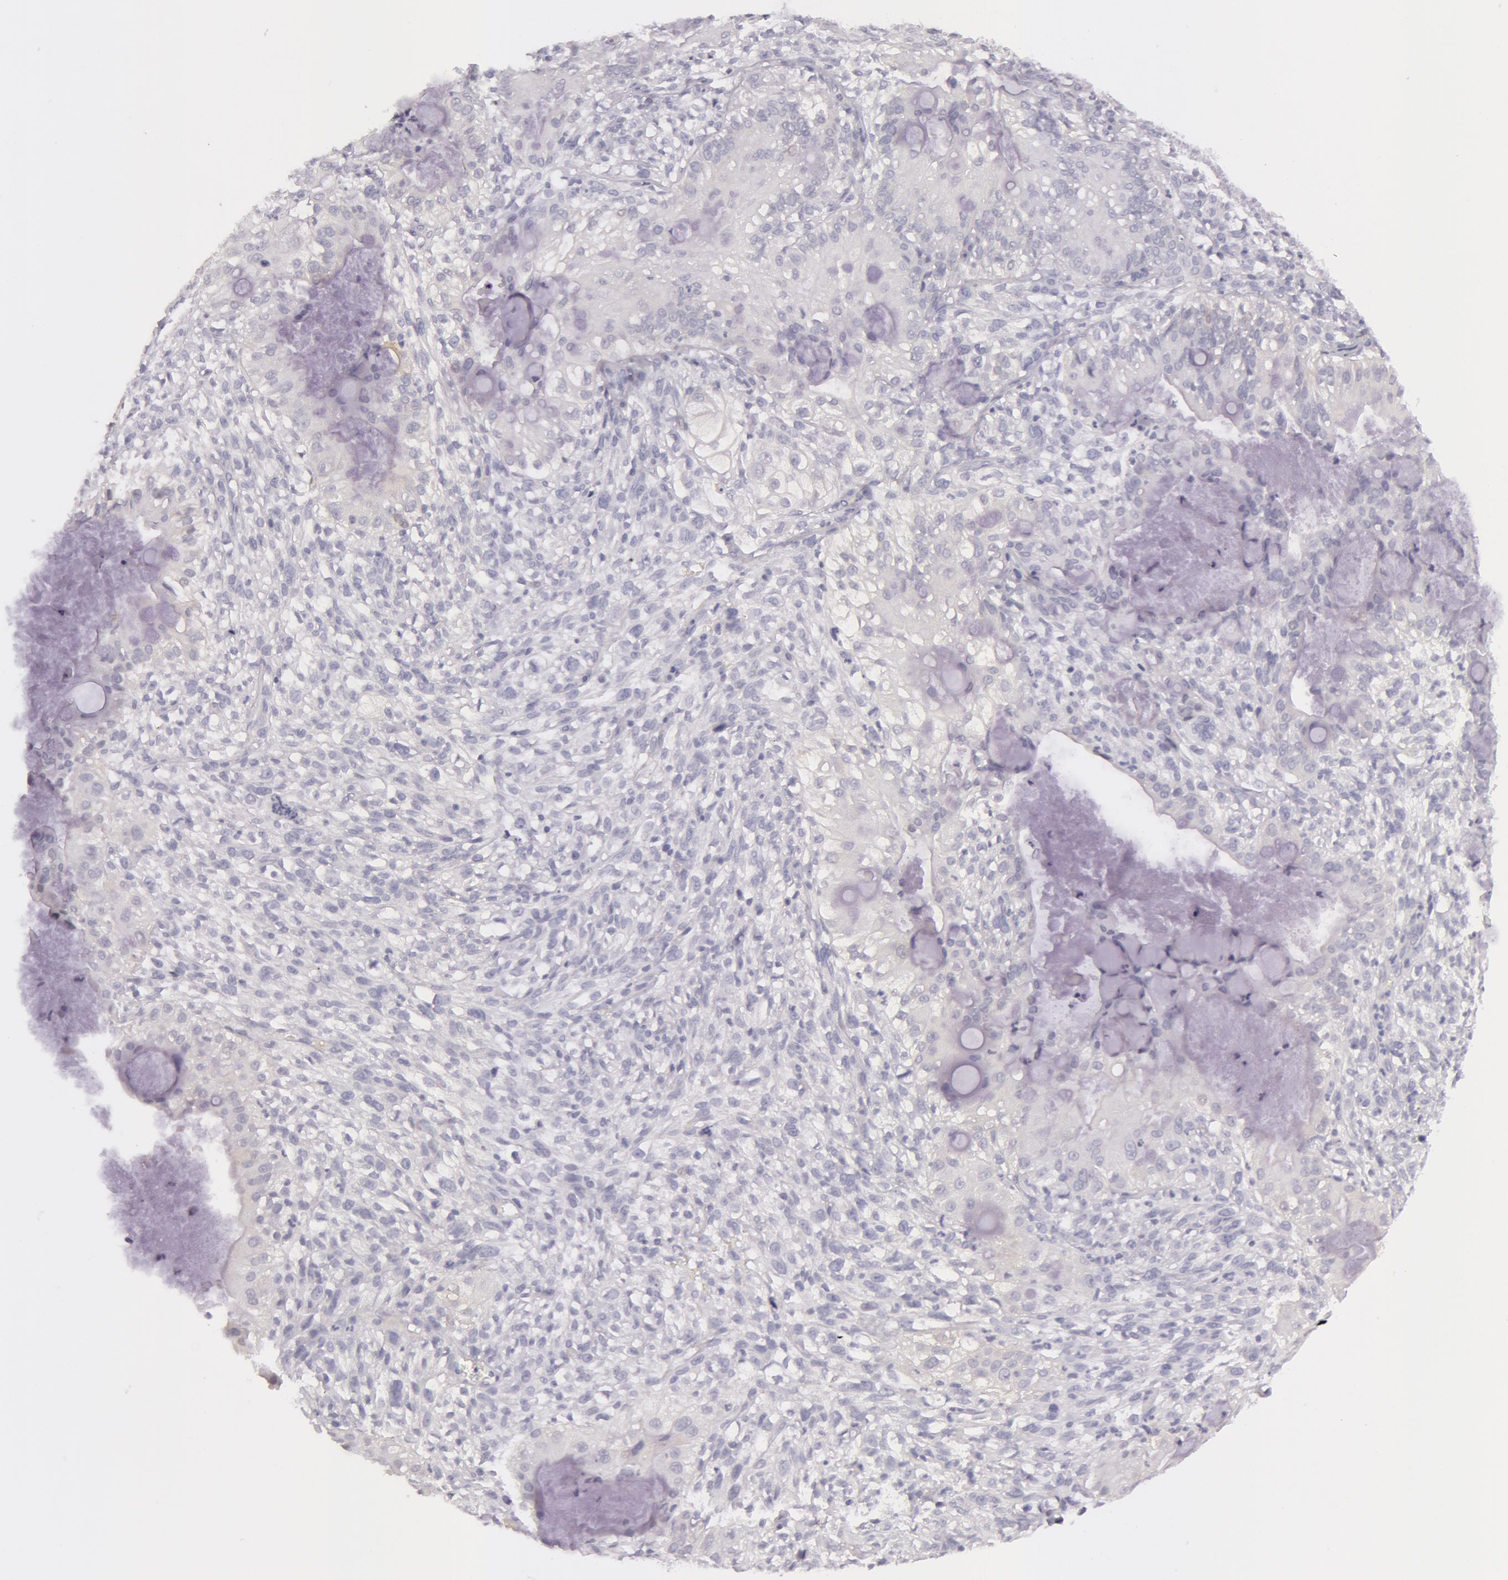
{"staining": {"intensity": "negative", "quantity": "none", "location": "none"}, "tissue": "cervical cancer", "cell_type": "Tumor cells", "image_type": "cancer", "snomed": [{"axis": "morphology", "description": "Adenocarcinoma, NOS"}, {"axis": "topography", "description": "Cervix"}], "caption": "Micrograph shows no protein staining in tumor cells of cervical cancer tissue.", "gene": "CKB", "patient": {"sex": "female", "age": 41}}